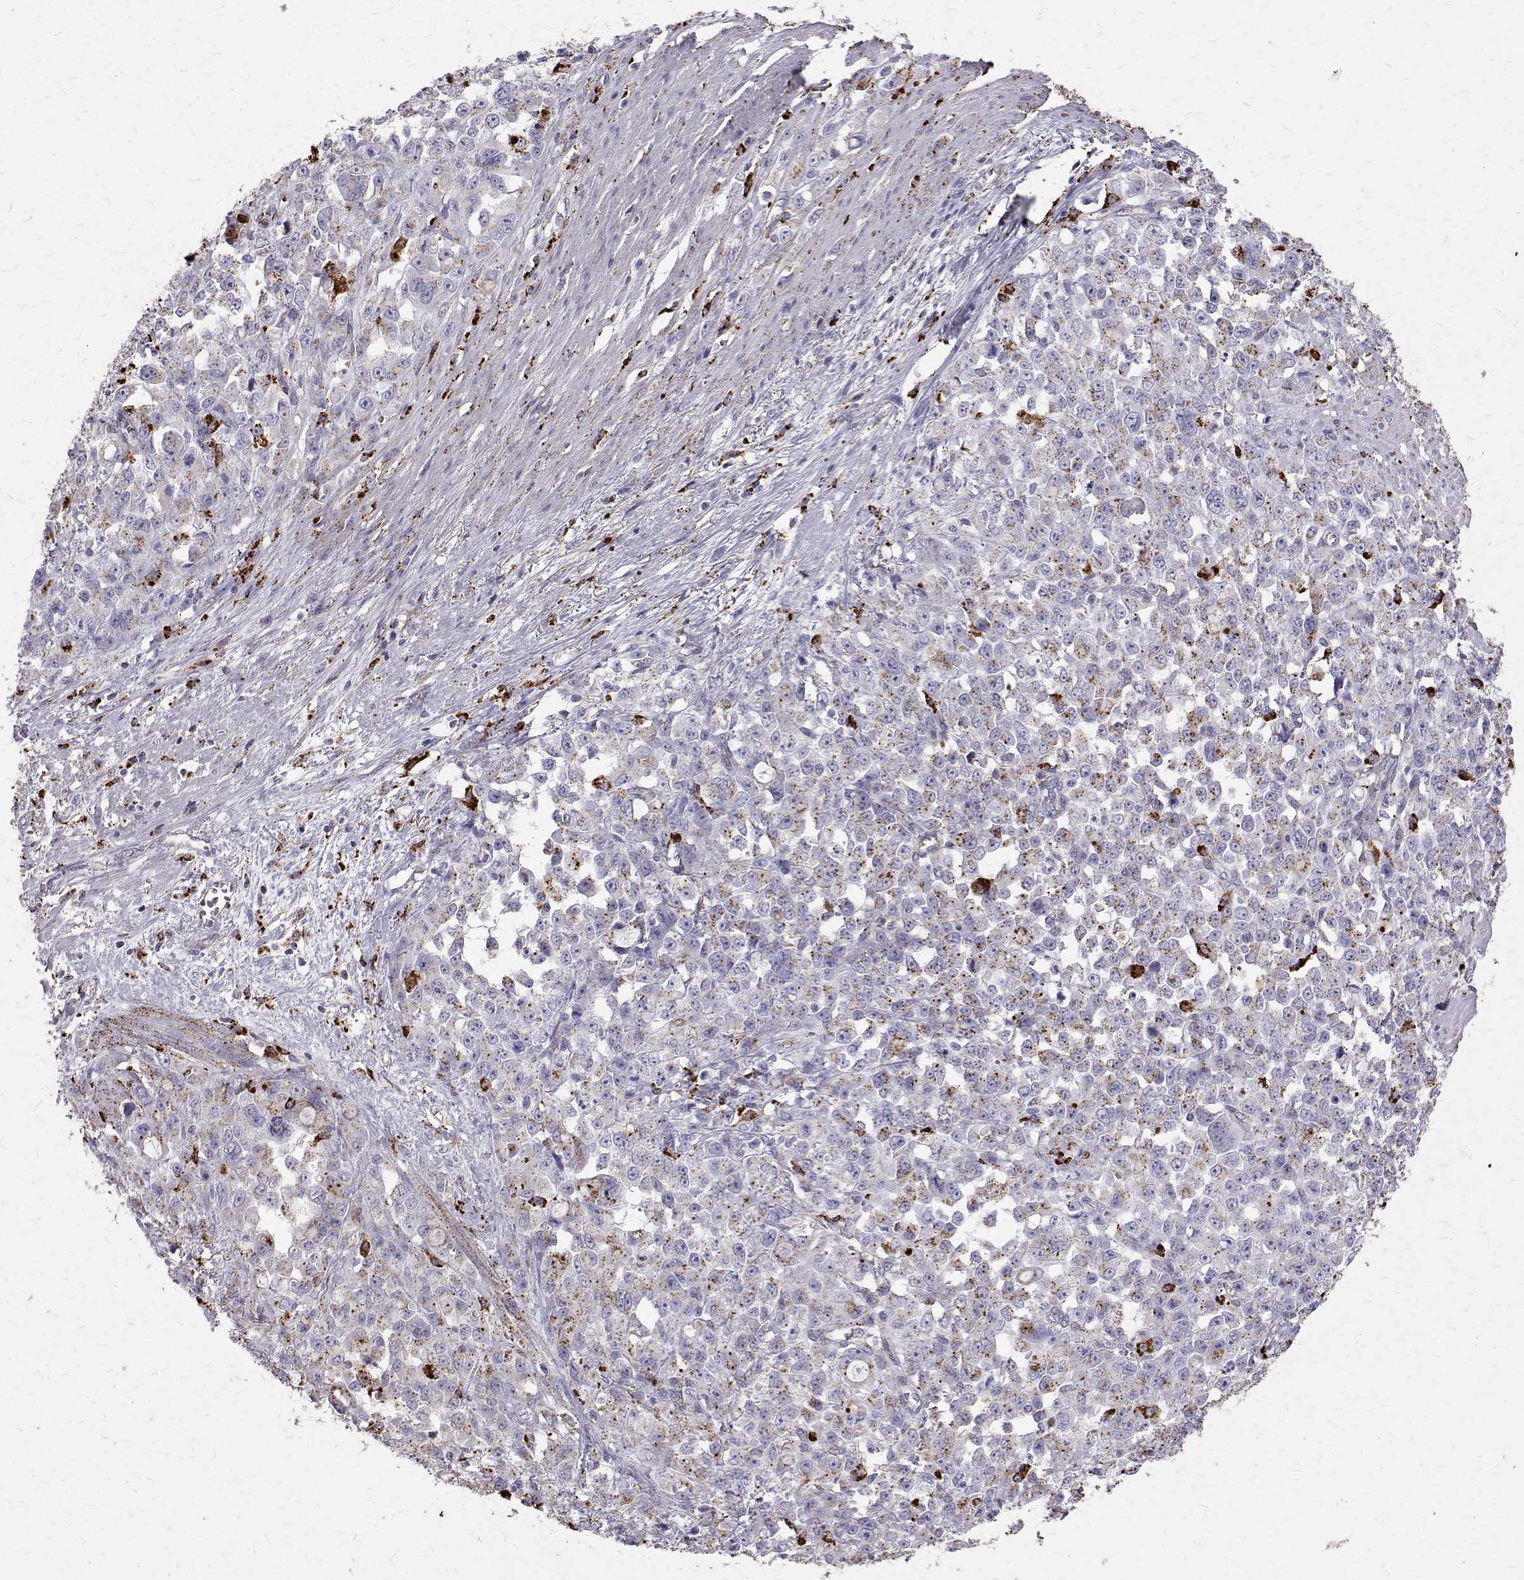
{"staining": {"intensity": "strong", "quantity": "<25%", "location": "cytoplasmic/membranous"}, "tissue": "stomach cancer", "cell_type": "Tumor cells", "image_type": "cancer", "snomed": [{"axis": "morphology", "description": "Adenocarcinoma, NOS"}, {"axis": "topography", "description": "Stomach"}], "caption": "A brown stain shows strong cytoplasmic/membranous positivity of a protein in adenocarcinoma (stomach) tumor cells.", "gene": "TPP1", "patient": {"sex": "female", "age": 76}}